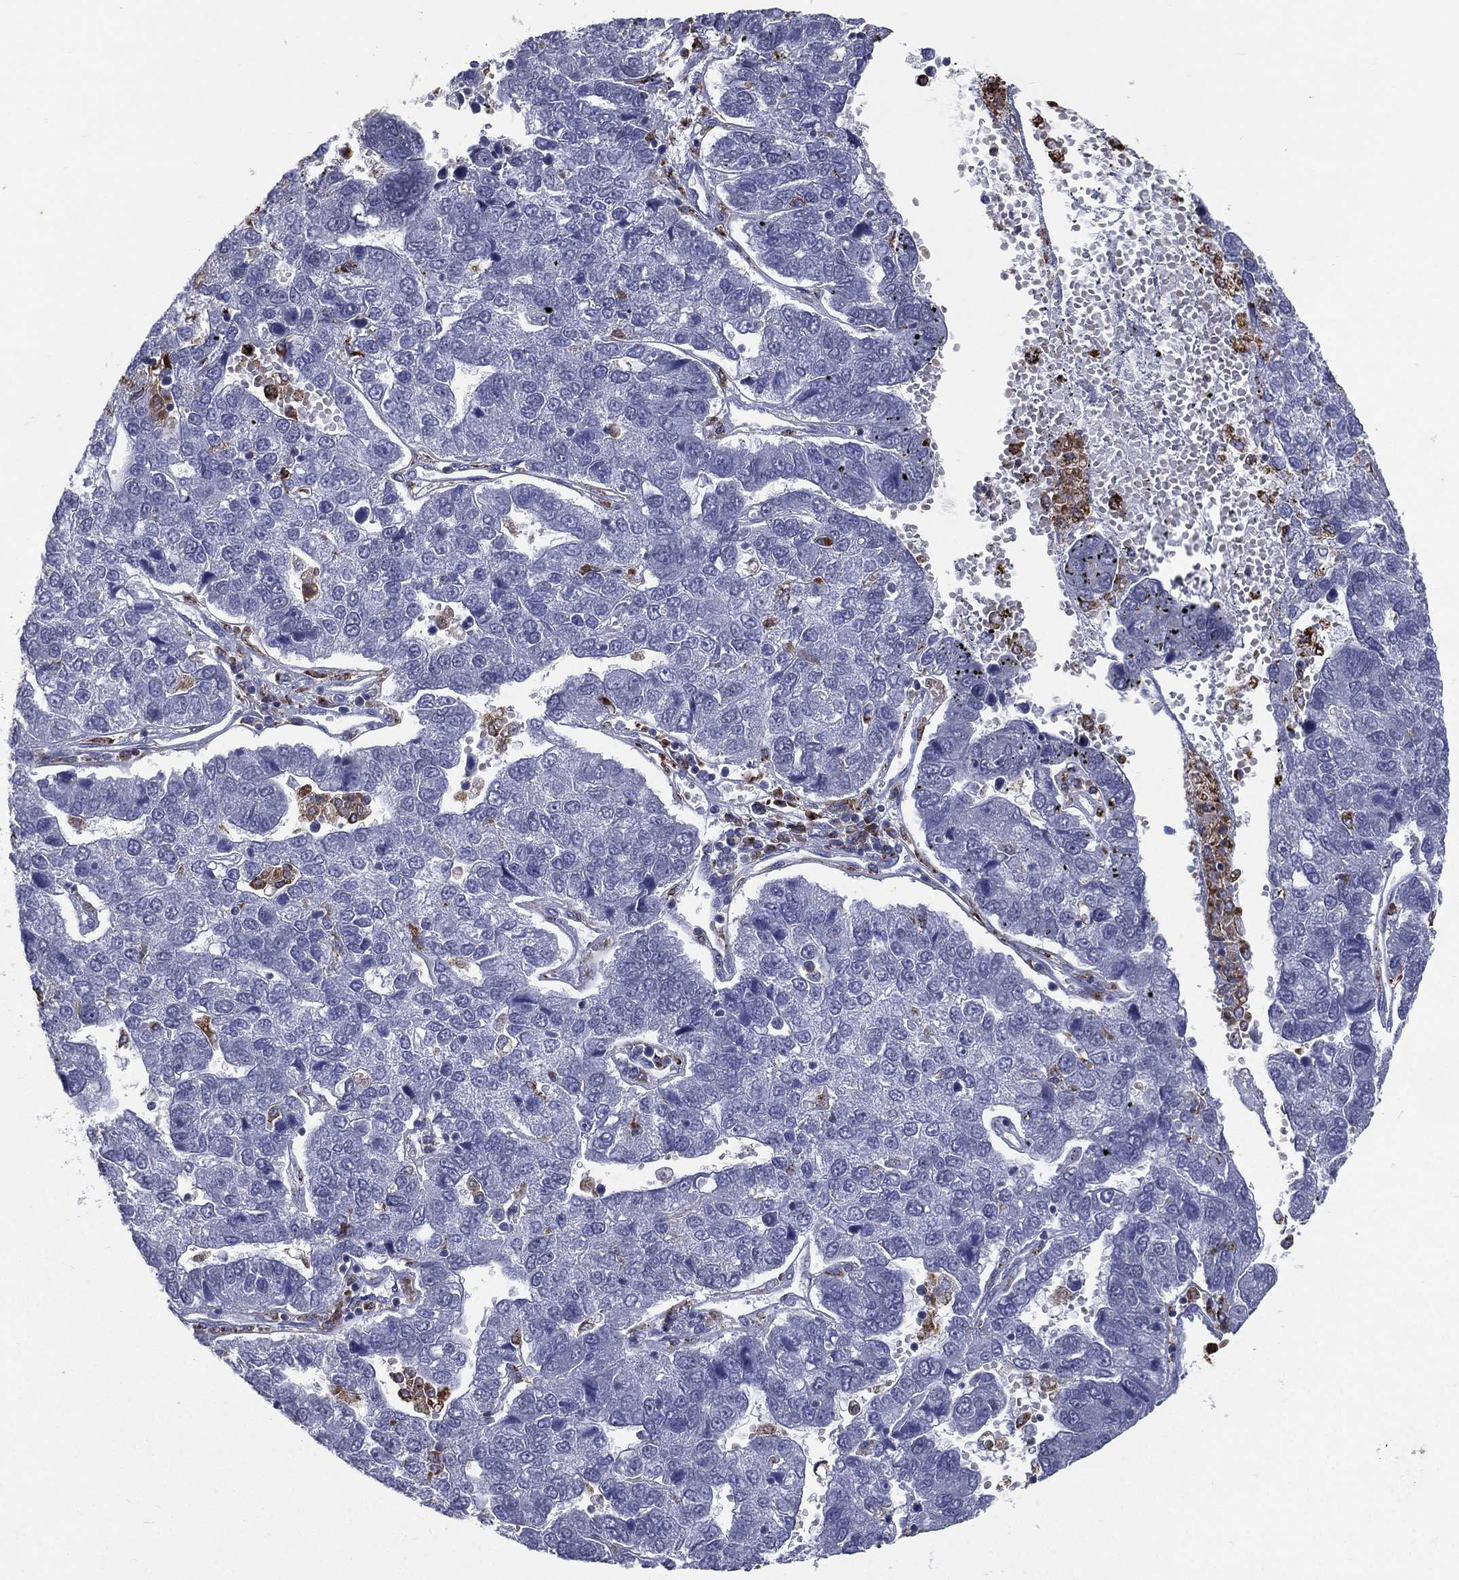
{"staining": {"intensity": "negative", "quantity": "none", "location": "none"}, "tissue": "pancreatic cancer", "cell_type": "Tumor cells", "image_type": "cancer", "snomed": [{"axis": "morphology", "description": "Adenocarcinoma, NOS"}, {"axis": "topography", "description": "Pancreas"}], "caption": "Immunohistochemical staining of pancreatic cancer exhibits no significant expression in tumor cells. The staining is performed using DAB (3,3'-diaminobenzidine) brown chromogen with nuclei counter-stained in using hematoxylin.", "gene": "EVI2B", "patient": {"sex": "female", "age": 61}}